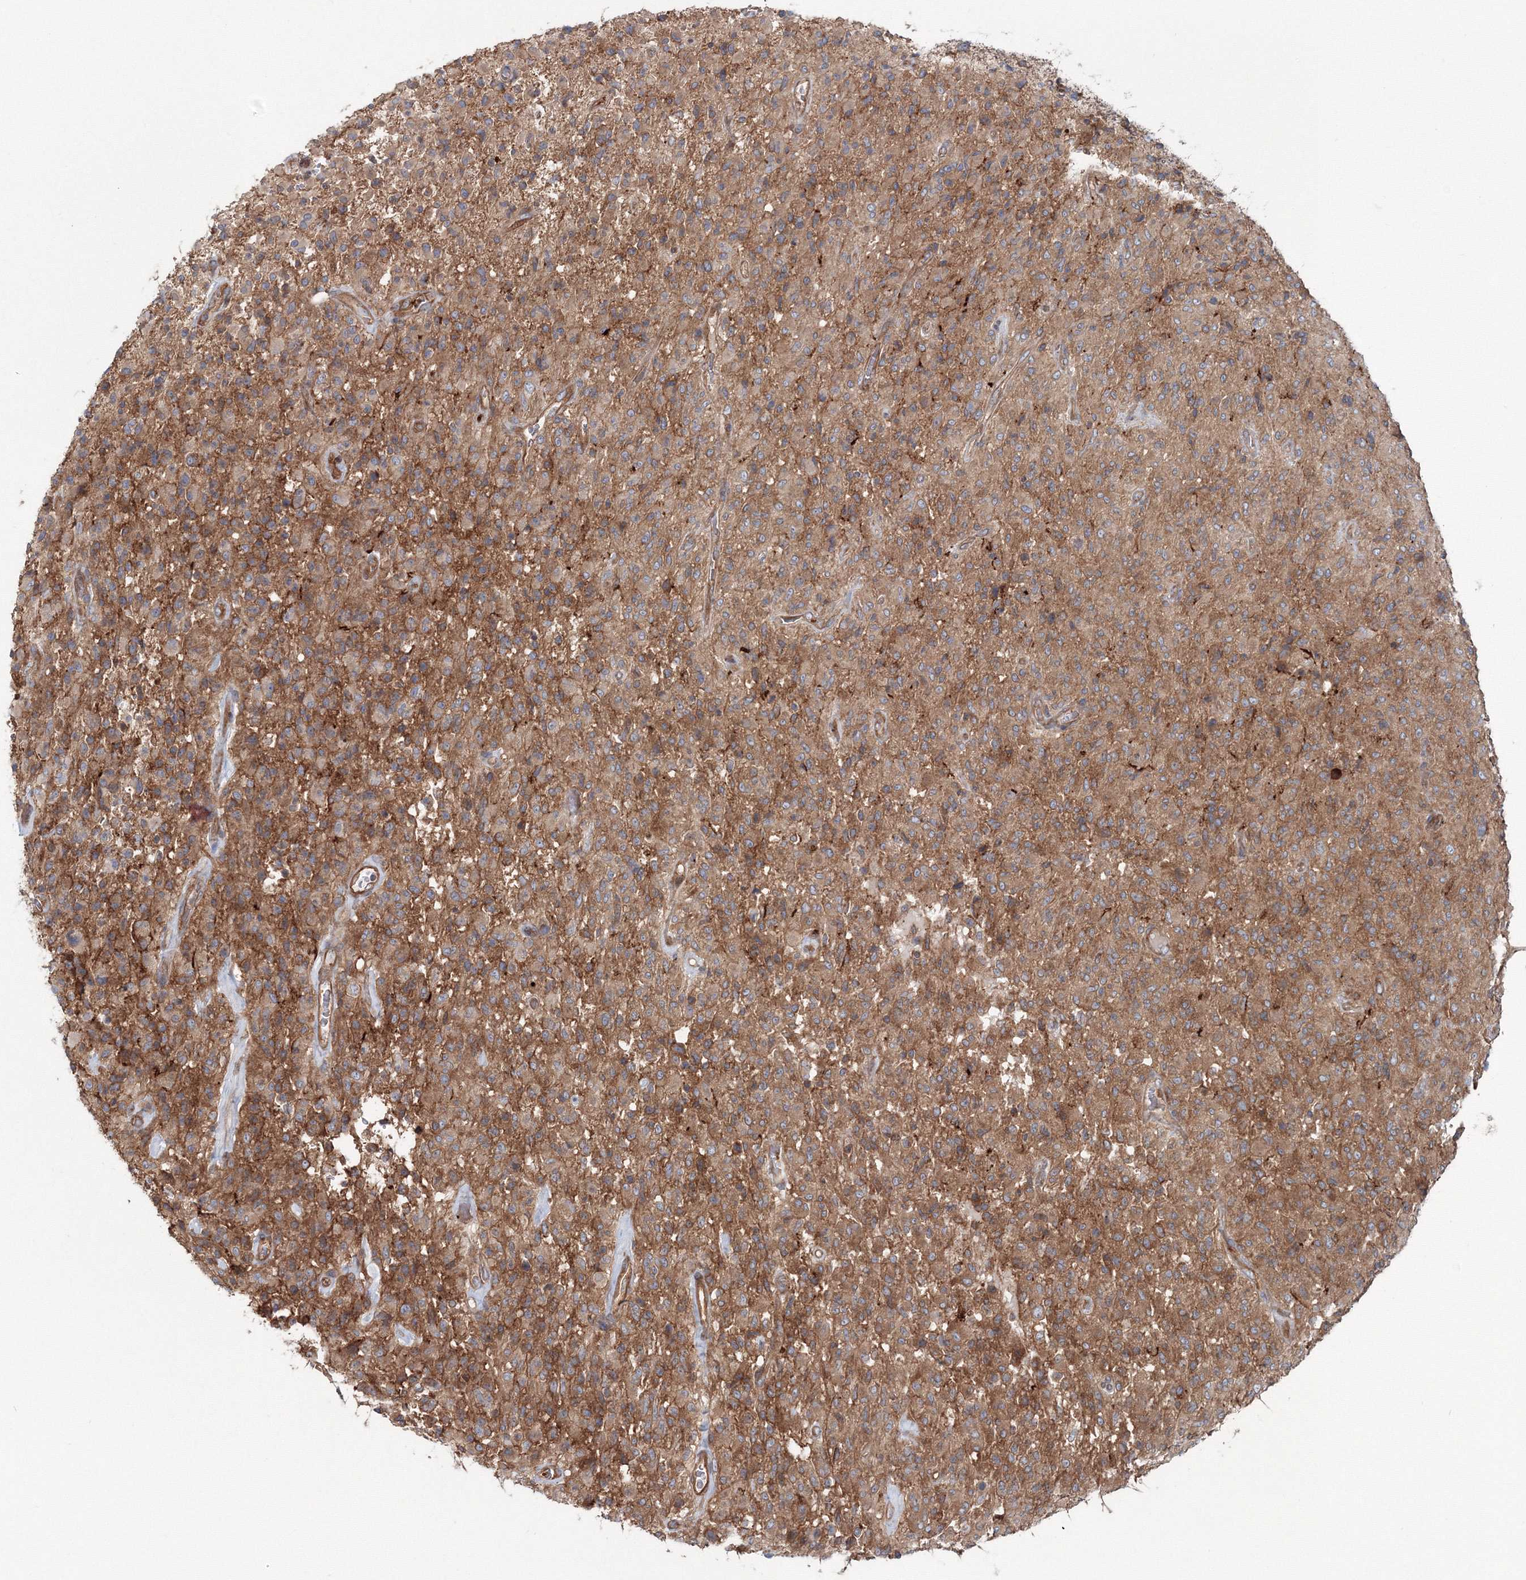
{"staining": {"intensity": "moderate", "quantity": ">75%", "location": "cytoplasmic/membranous"}, "tissue": "glioma", "cell_type": "Tumor cells", "image_type": "cancer", "snomed": [{"axis": "morphology", "description": "Glioma, malignant, High grade"}, {"axis": "topography", "description": "Brain"}], "caption": "This is a photomicrograph of IHC staining of malignant high-grade glioma, which shows moderate positivity in the cytoplasmic/membranous of tumor cells.", "gene": "EXOC1", "patient": {"sex": "female", "age": 57}}